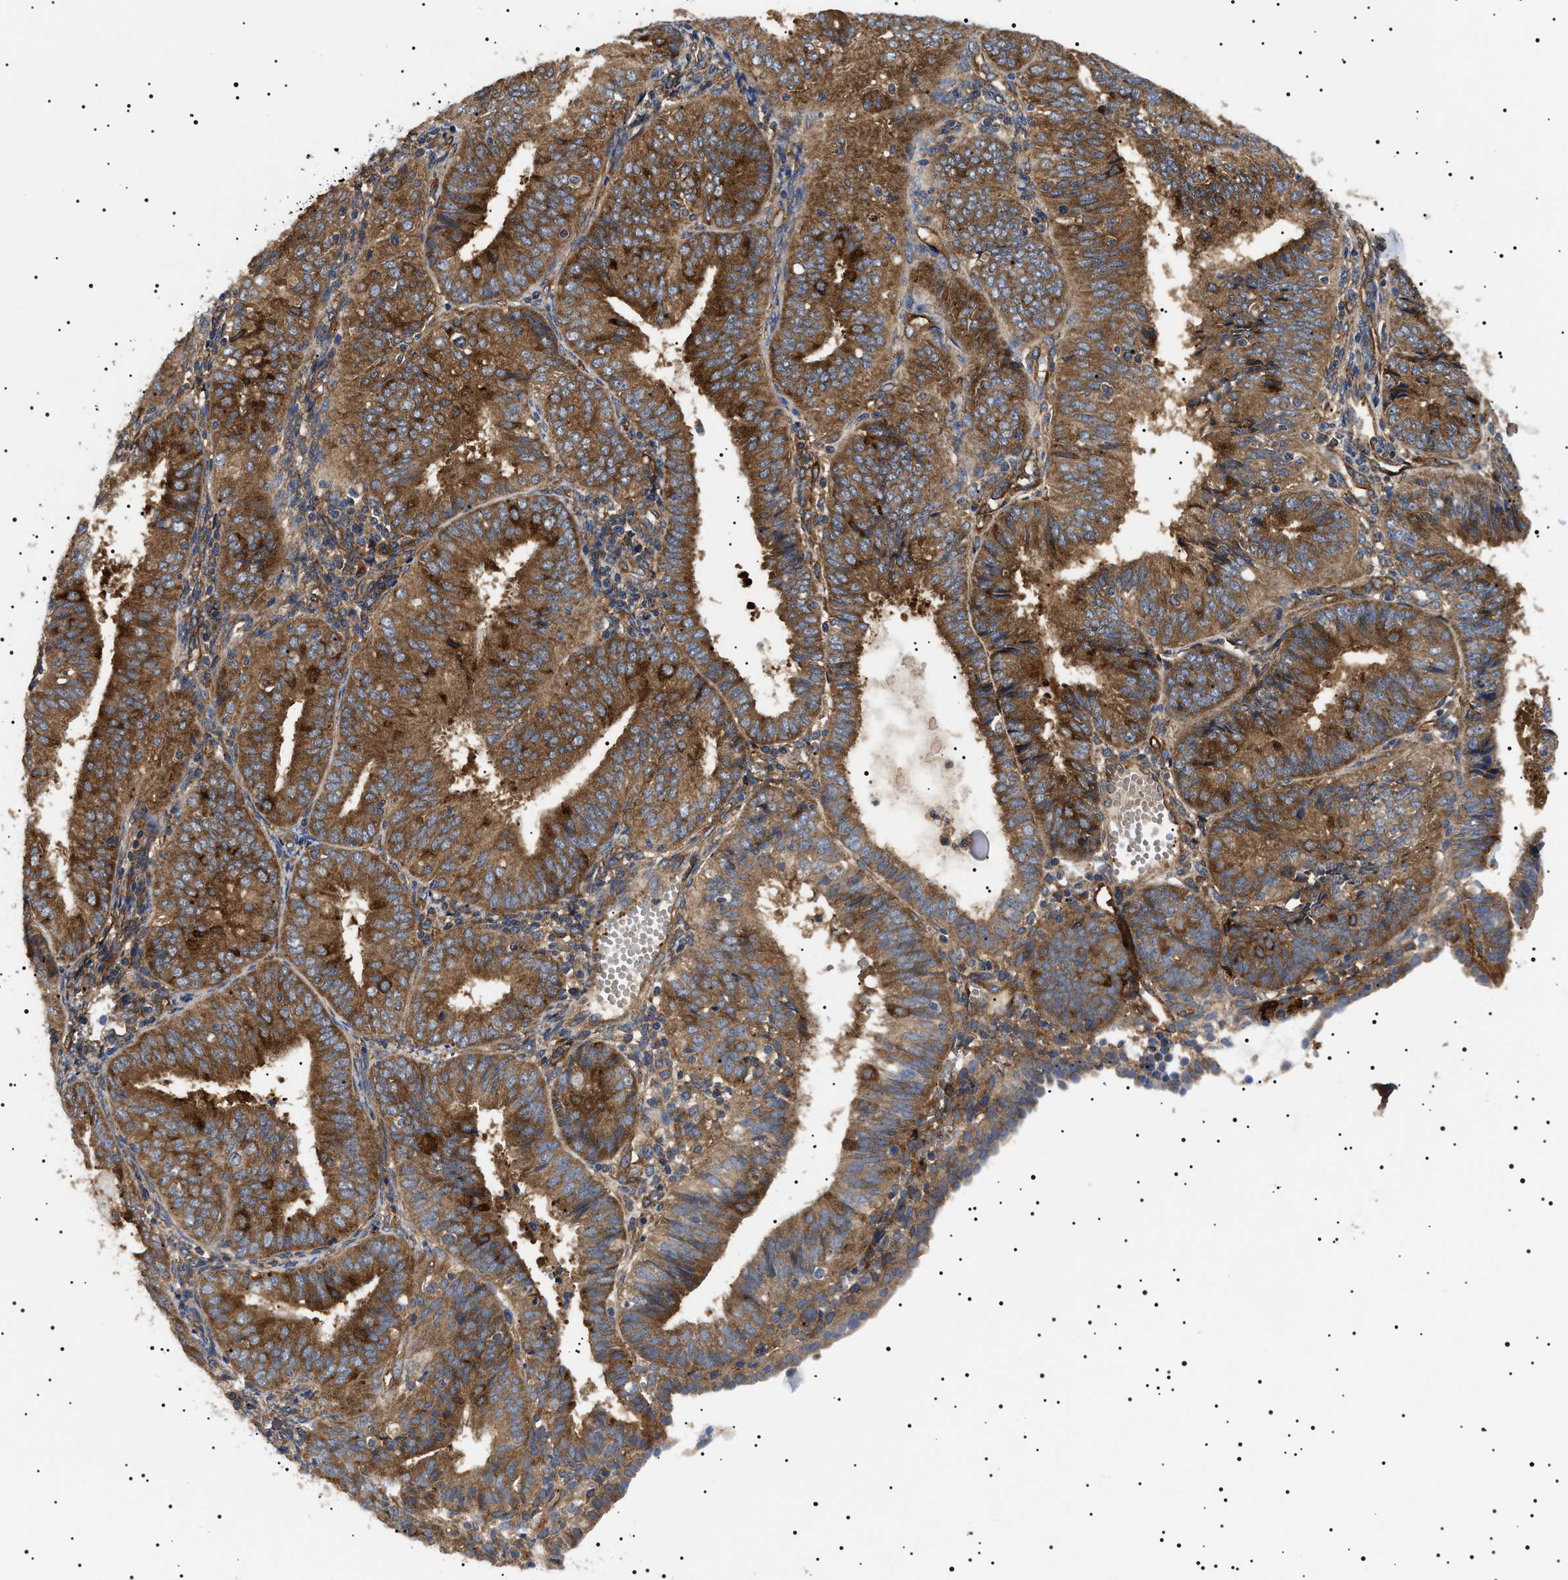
{"staining": {"intensity": "moderate", "quantity": ">75%", "location": "cytoplasmic/membranous"}, "tissue": "endometrial cancer", "cell_type": "Tumor cells", "image_type": "cancer", "snomed": [{"axis": "morphology", "description": "Adenocarcinoma, NOS"}, {"axis": "topography", "description": "Endometrium"}], "caption": "Human endometrial cancer (adenocarcinoma) stained for a protein (brown) demonstrates moderate cytoplasmic/membranous positive expression in about >75% of tumor cells.", "gene": "TPP2", "patient": {"sex": "female", "age": 58}}